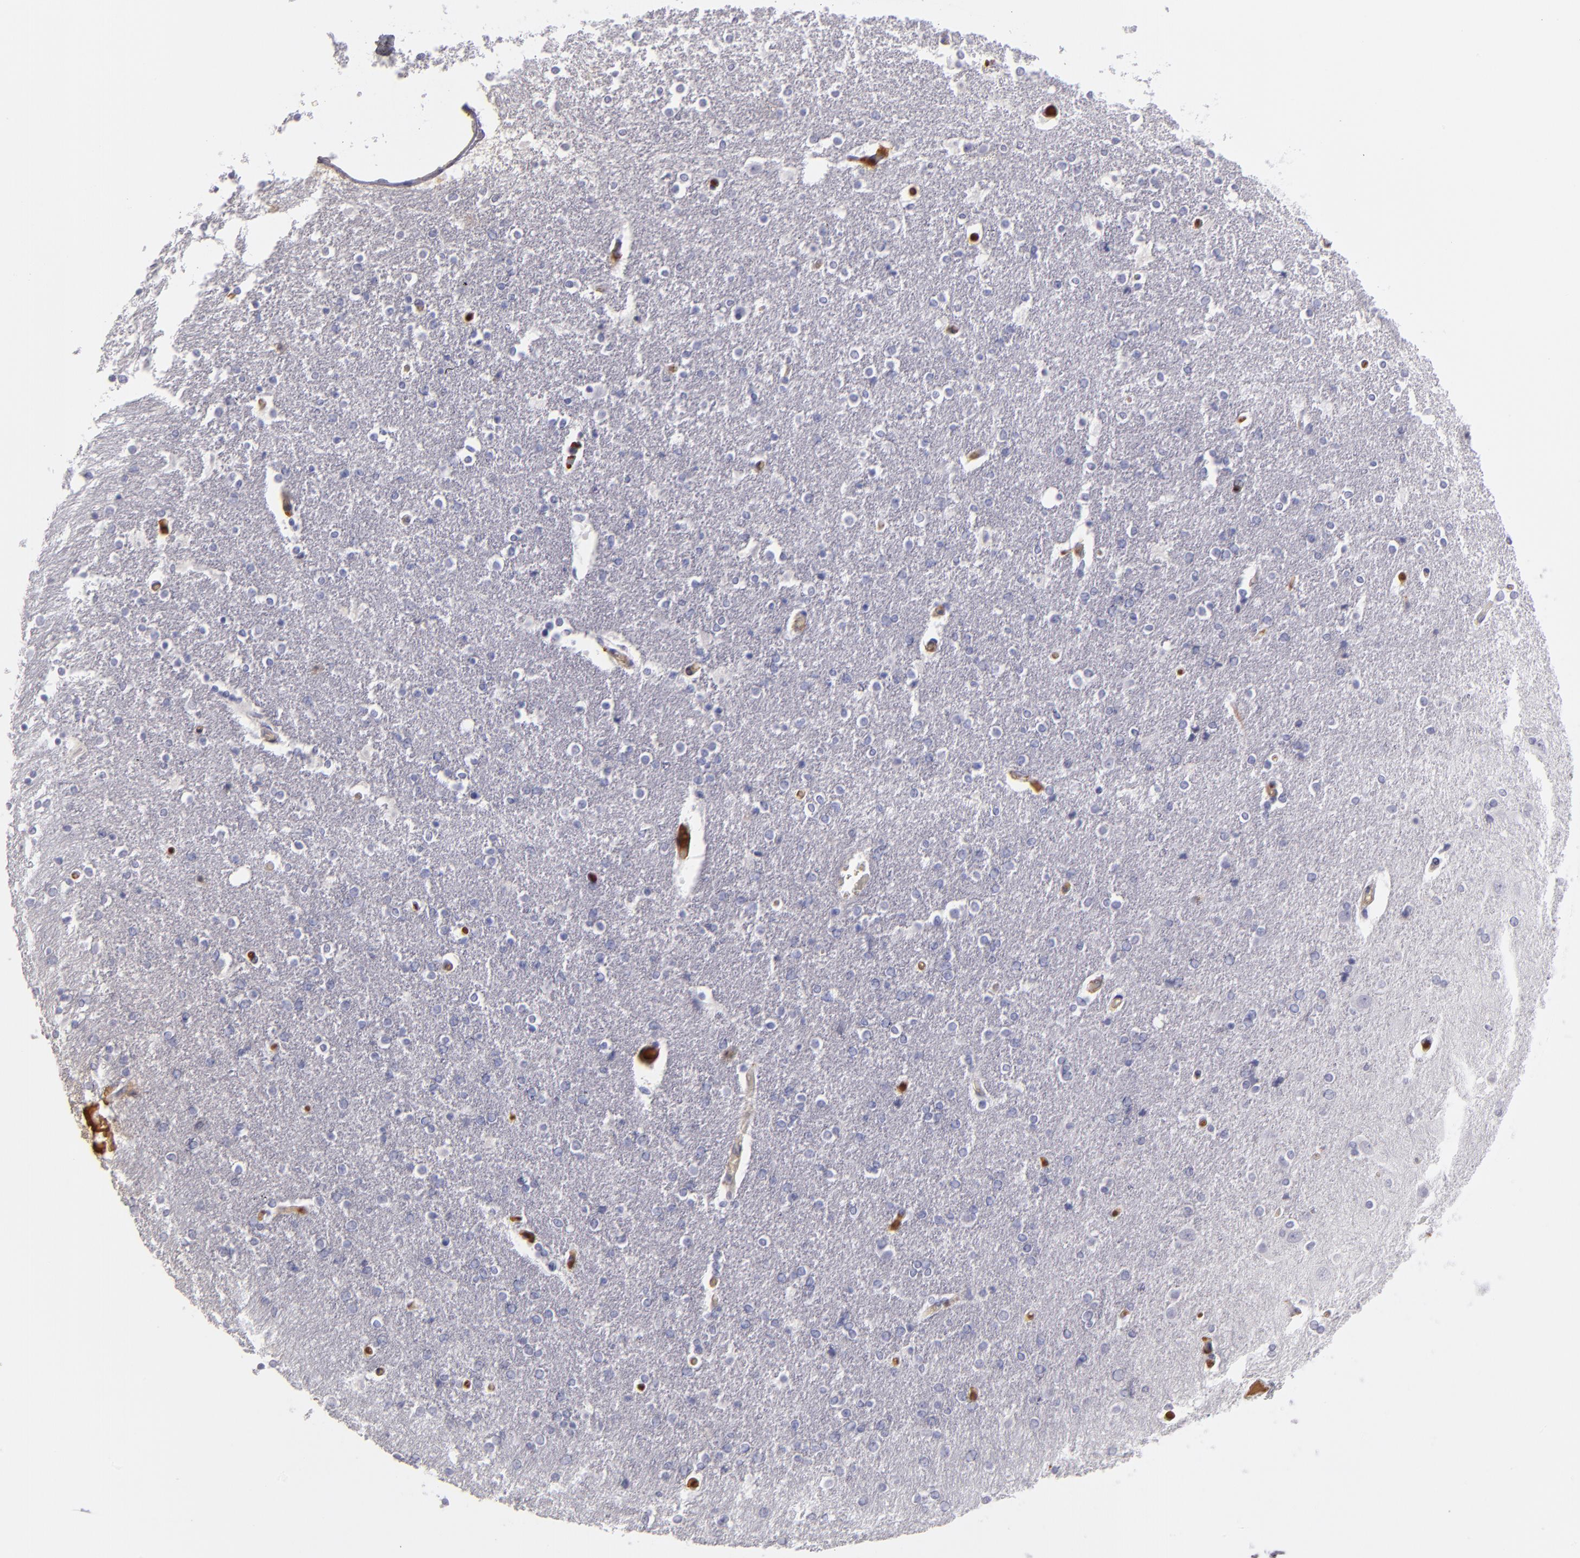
{"staining": {"intensity": "negative", "quantity": "none", "location": "none"}, "tissue": "caudate", "cell_type": "Glial cells", "image_type": "normal", "snomed": [{"axis": "morphology", "description": "Normal tissue, NOS"}, {"axis": "topography", "description": "Lateral ventricle wall"}], "caption": "A high-resolution histopathology image shows immunohistochemistry (IHC) staining of normal caudate, which demonstrates no significant staining in glial cells.", "gene": "SERPINA1", "patient": {"sex": "female", "age": 54}}